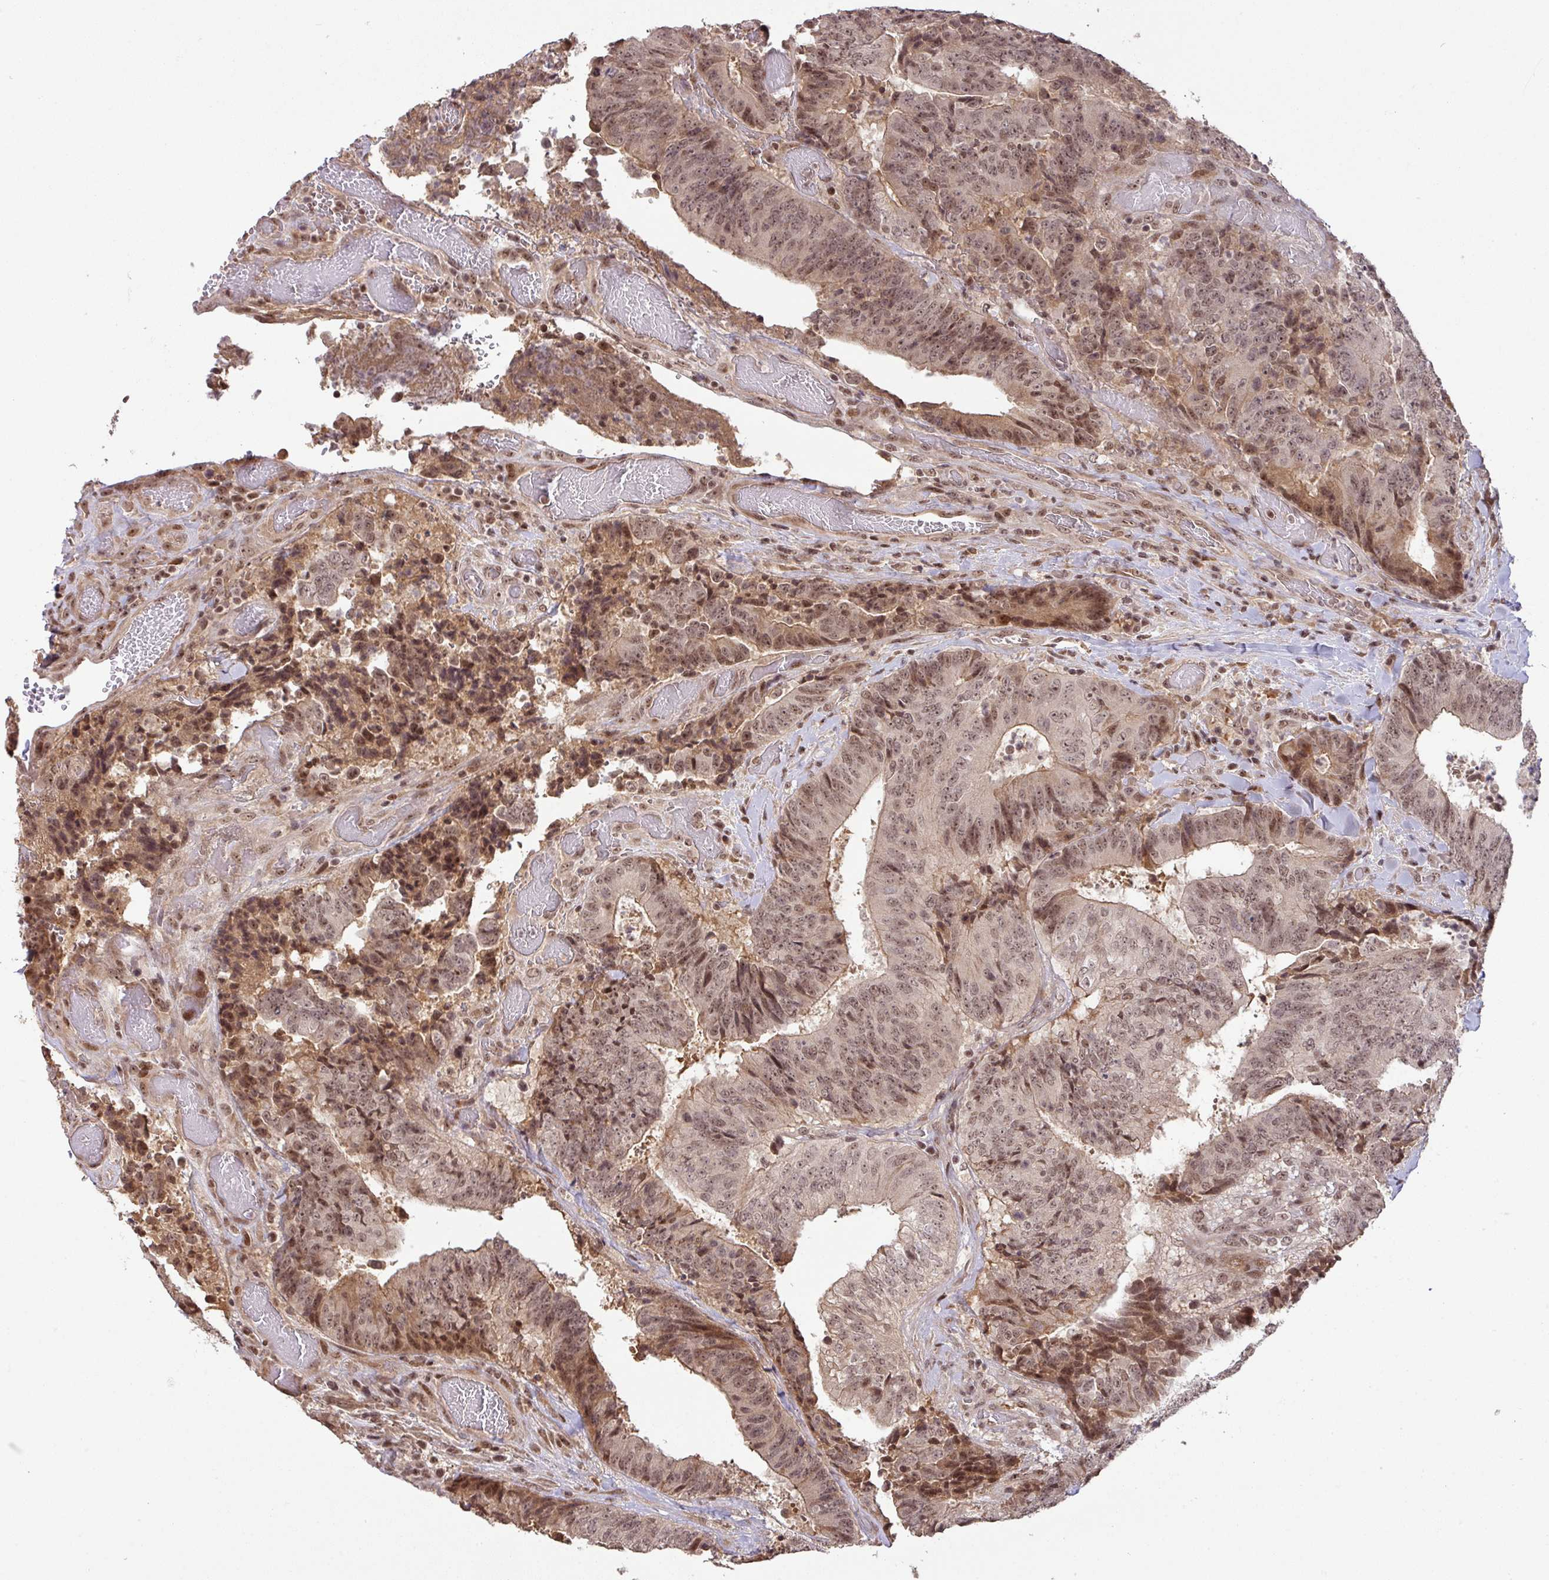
{"staining": {"intensity": "moderate", "quantity": ">75%", "location": "cytoplasmic/membranous,nuclear"}, "tissue": "colorectal cancer", "cell_type": "Tumor cells", "image_type": "cancer", "snomed": [{"axis": "morphology", "description": "Adenocarcinoma, NOS"}, {"axis": "topography", "description": "Rectum"}], "caption": "A brown stain highlights moderate cytoplasmic/membranous and nuclear positivity of a protein in adenocarcinoma (colorectal) tumor cells.", "gene": "ZBTB14", "patient": {"sex": "male", "age": 72}}